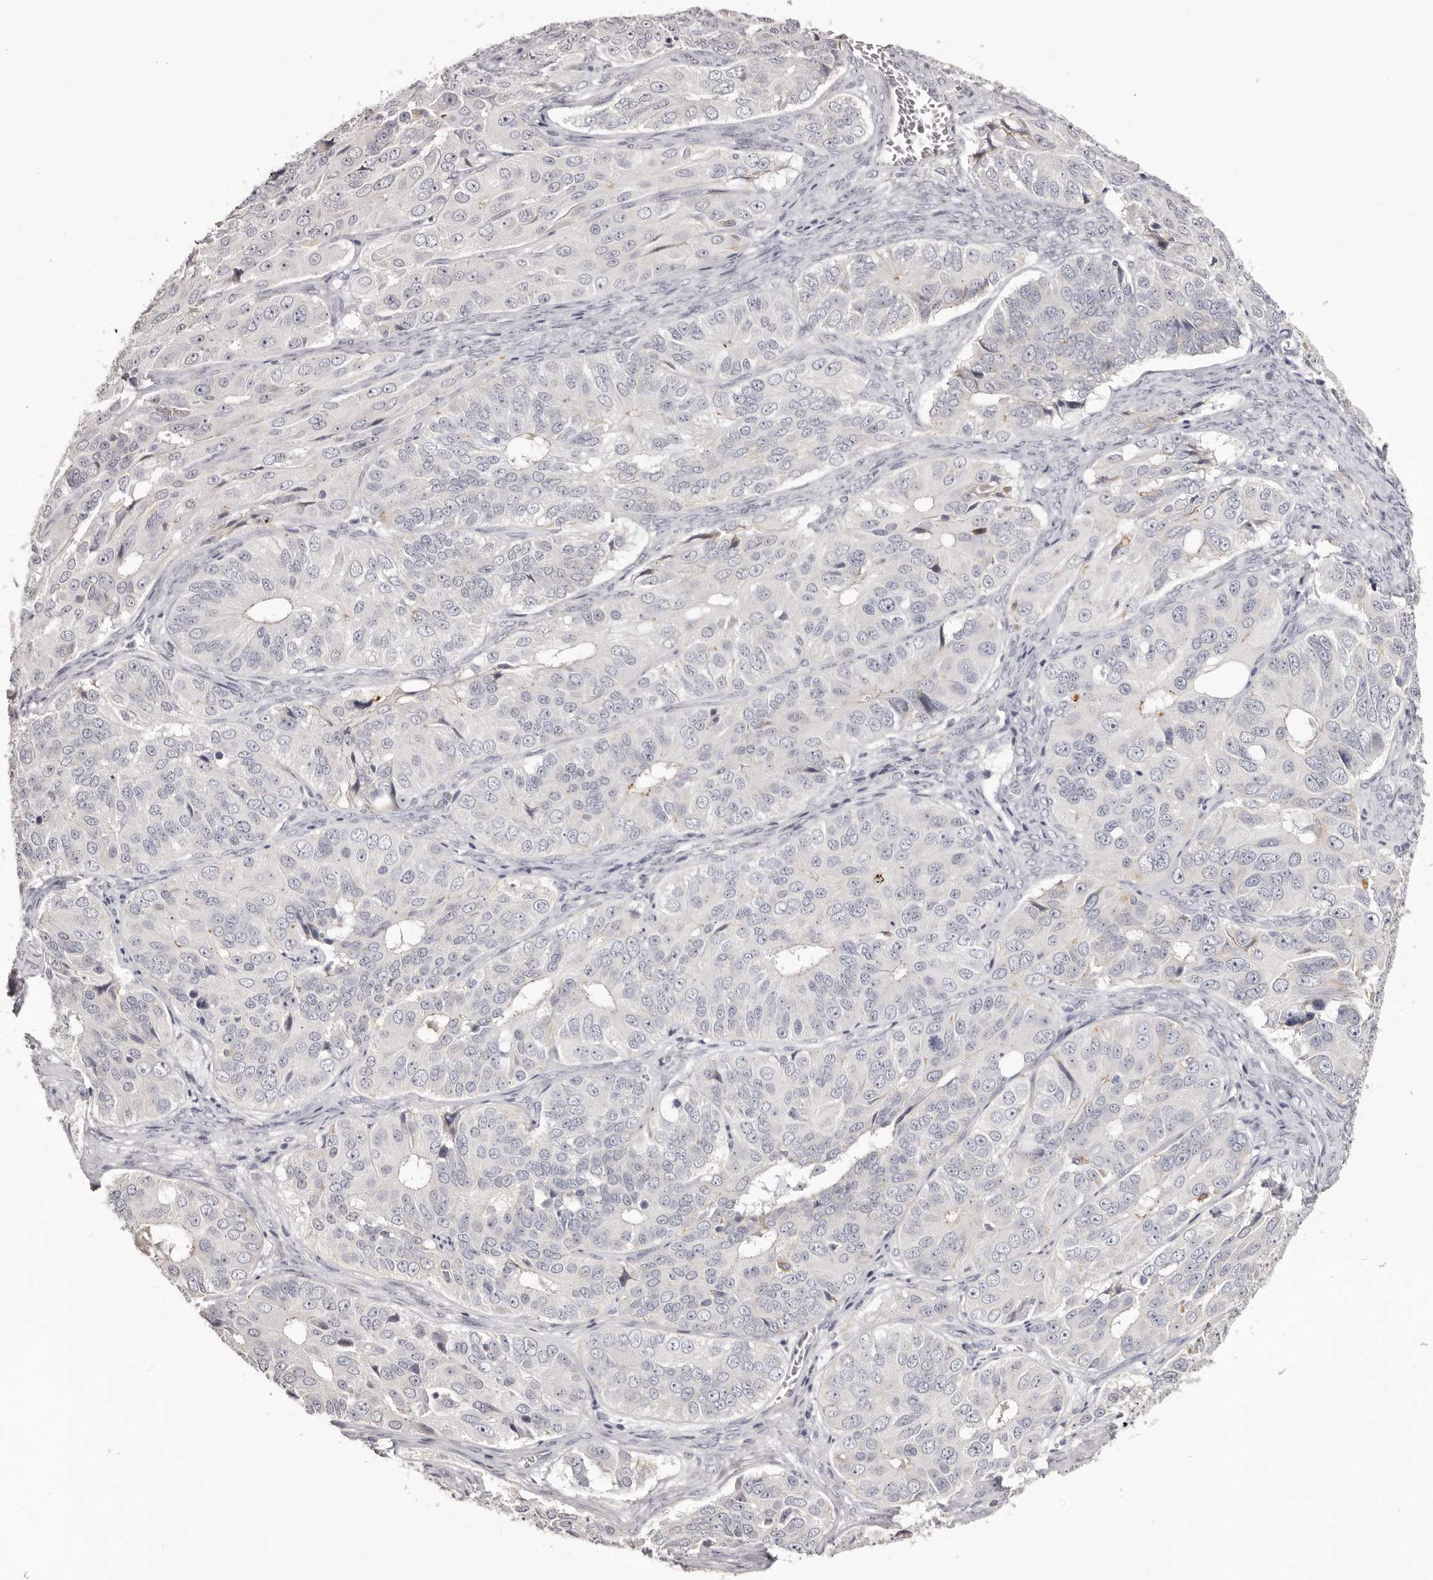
{"staining": {"intensity": "negative", "quantity": "none", "location": "none"}, "tissue": "ovarian cancer", "cell_type": "Tumor cells", "image_type": "cancer", "snomed": [{"axis": "morphology", "description": "Carcinoma, endometroid"}, {"axis": "topography", "description": "Ovary"}], "caption": "This is an IHC photomicrograph of endometroid carcinoma (ovarian). There is no expression in tumor cells.", "gene": "PCDHB6", "patient": {"sex": "female", "age": 51}}